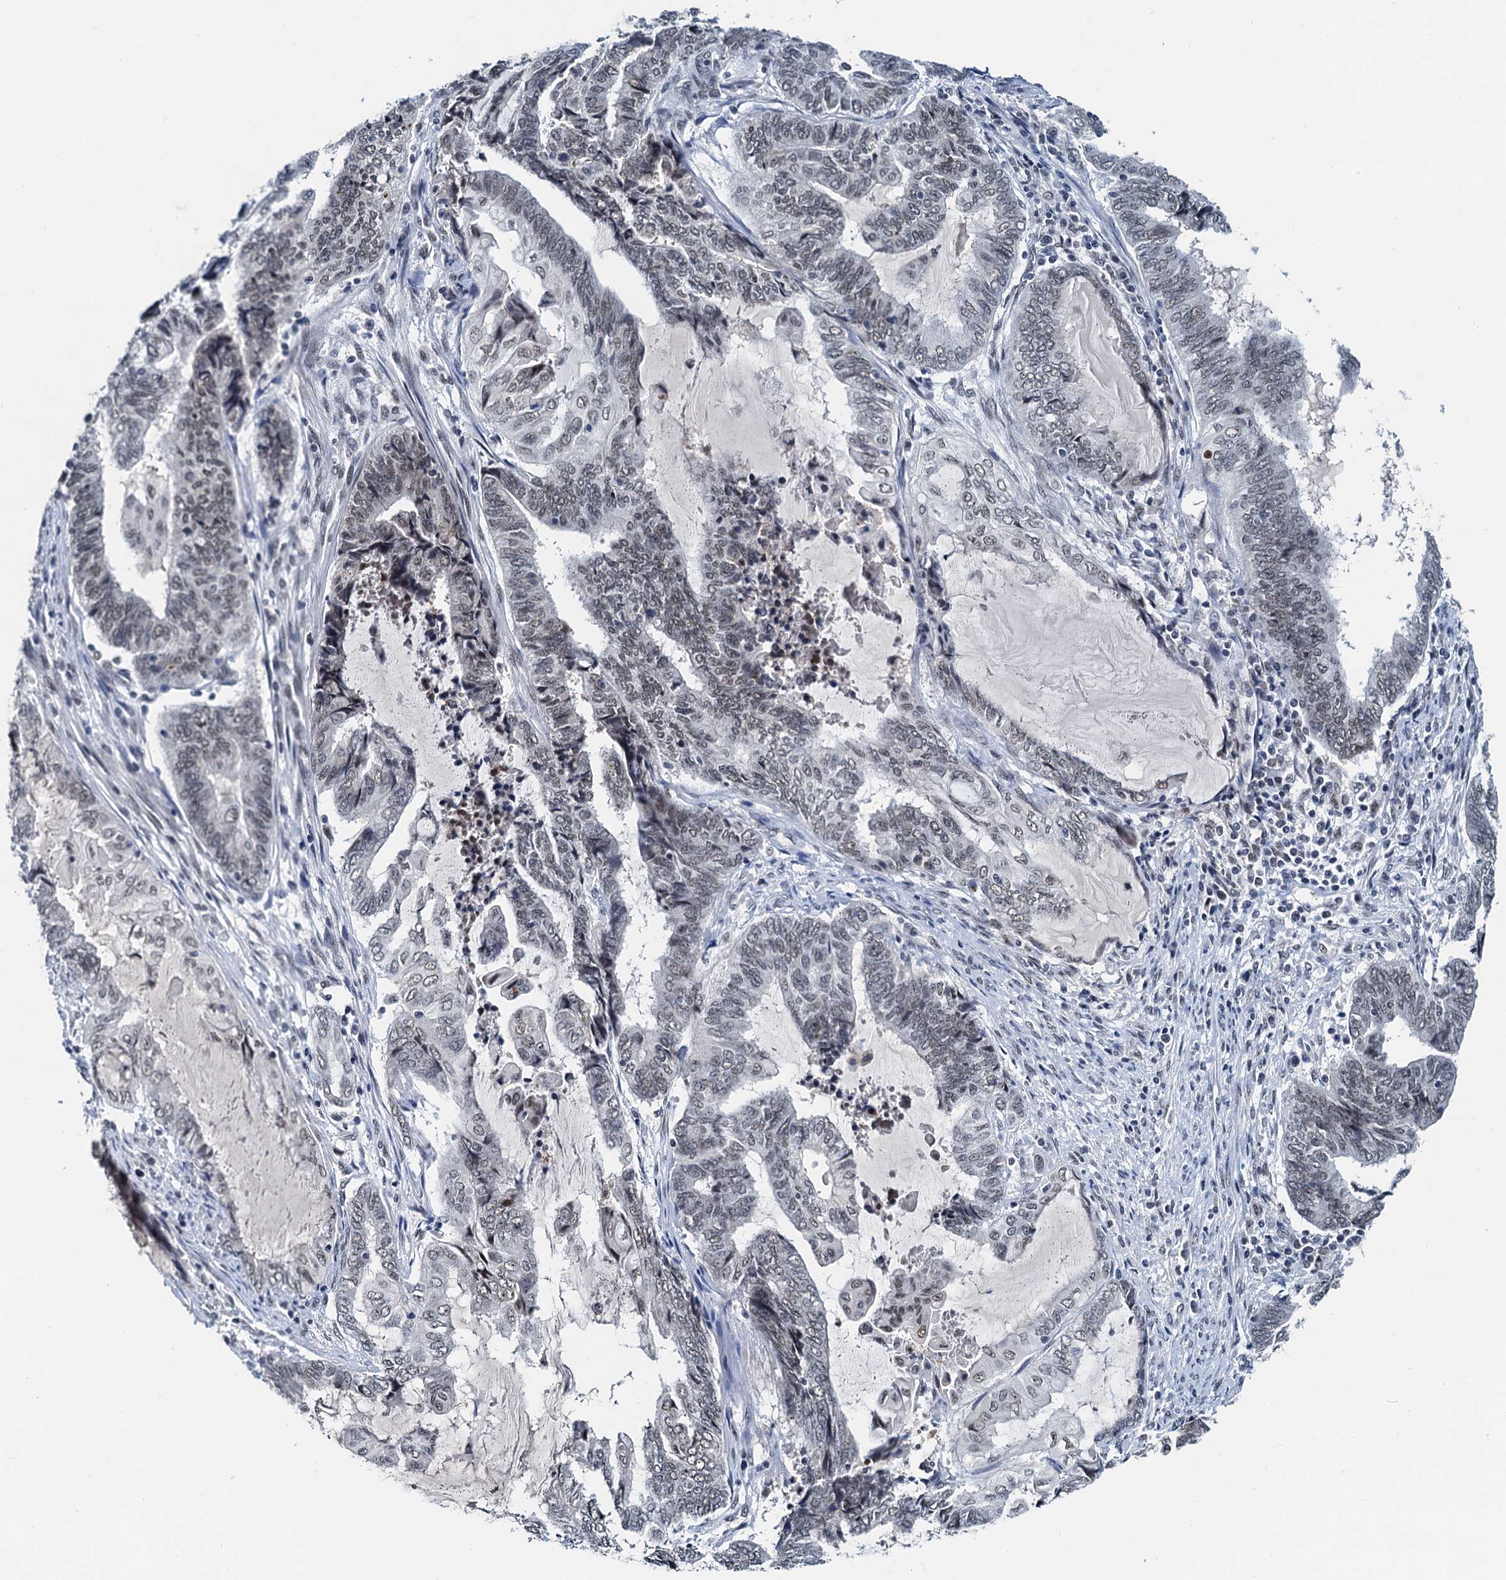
{"staining": {"intensity": "weak", "quantity": ">75%", "location": "nuclear"}, "tissue": "endometrial cancer", "cell_type": "Tumor cells", "image_type": "cancer", "snomed": [{"axis": "morphology", "description": "Adenocarcinoma, NOS"}, {"axis": "topography", "description": "Uterus"}, {"axis": "topography", "description": "Endometrium"}], "caption": "Protein analysis of endometrial adenocarcinoma tissue reveals weak nuclear staining in approximately >75% of tumor cells. (DAB (3,3'-diaminobenzidine) IHC, brown staining for protein, blue staining for nuclei).", "gene": "SNRPD1", "patient": {"sex": "female", "age": 70}}